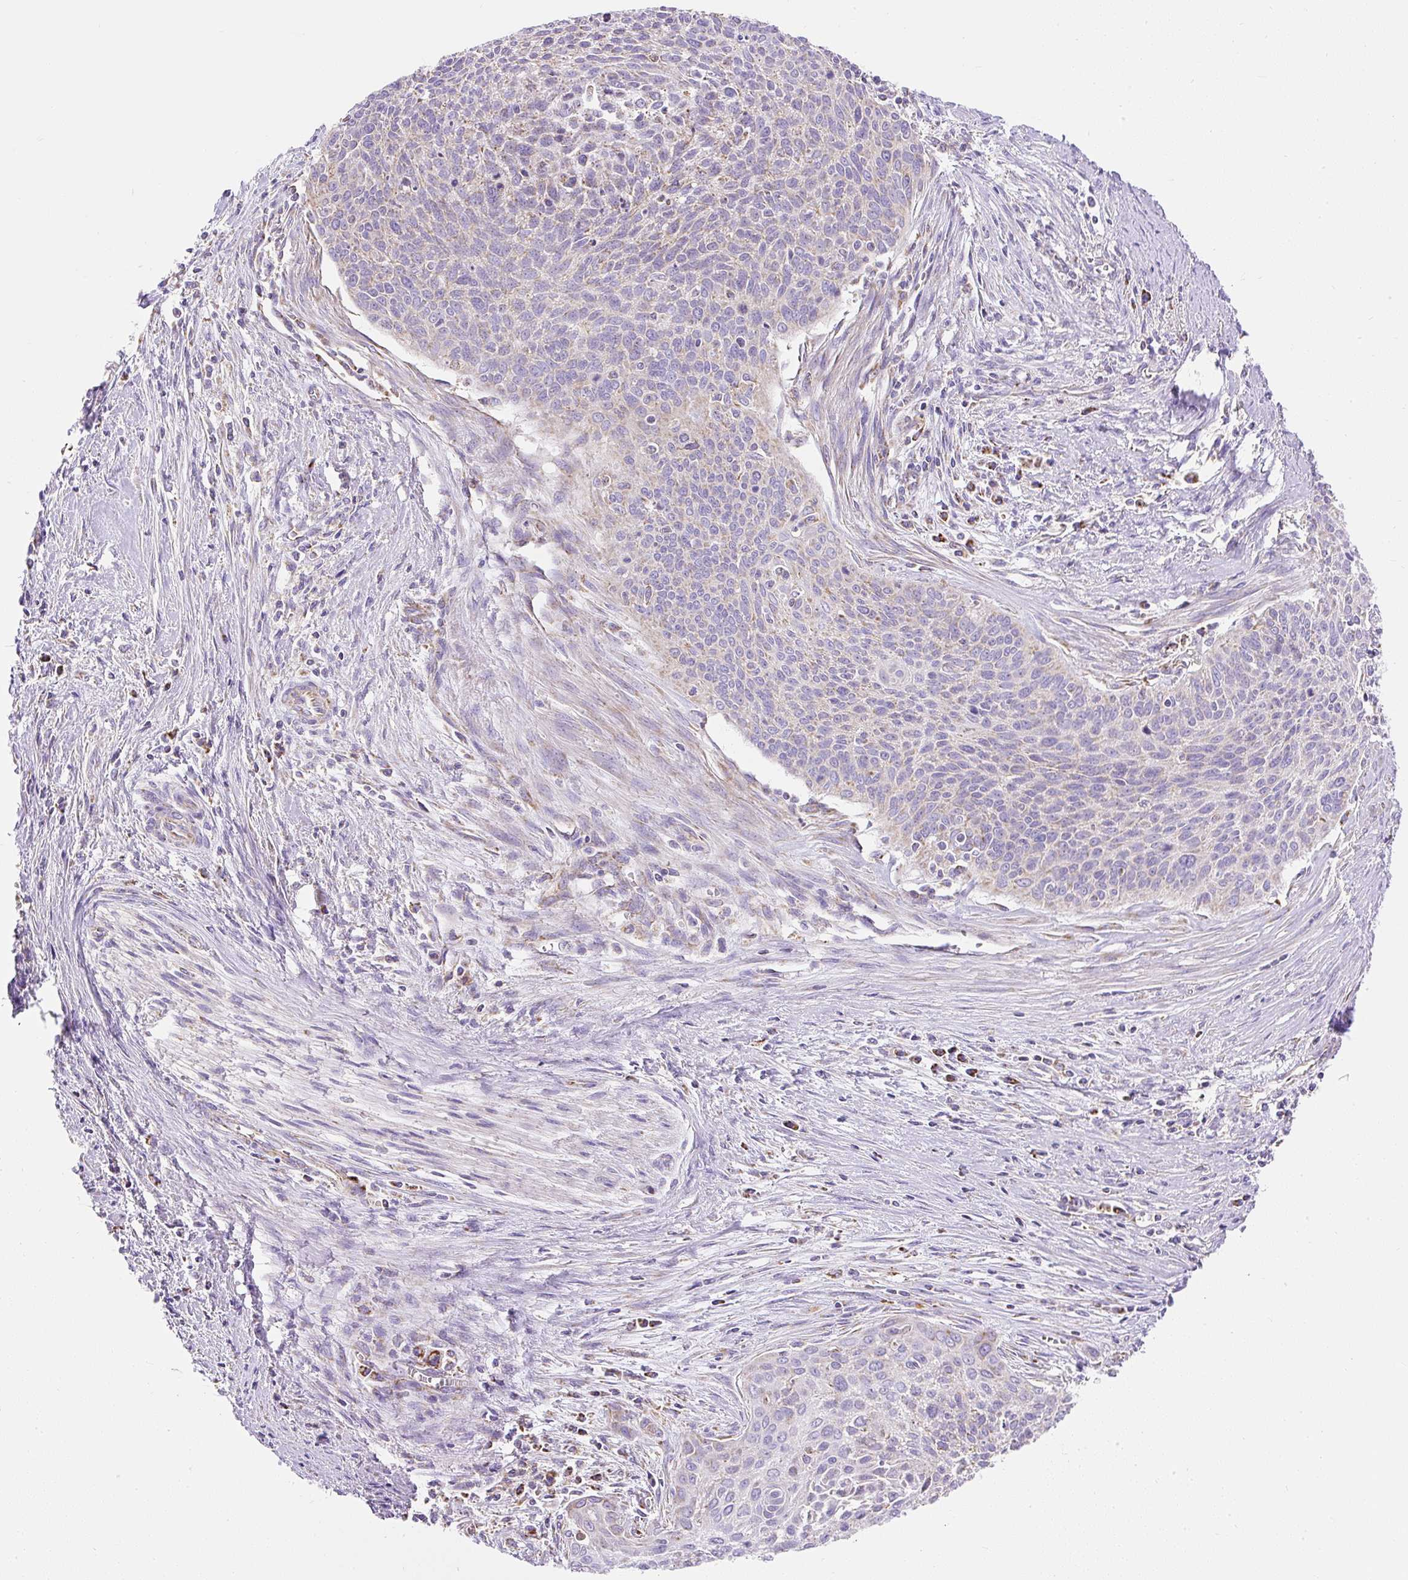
{"staining": {"intensity": "negative", "quantity": "none", "location": "none"}, "tissue": "cervical cancer", "cell_type": "Tumor cells", "image_type": "cancer", "snomed": [{"axis": "morphology", "description": "Squamous cell carcinoma, NOS"}, {"axis": "topography", "description": "Cervix"}], "caption": "Immunohistochemical staining of squamous cell carcinoma (cervical) exhibits no significant staining in tumor cells.", "gene": "DAAM2", "patient": {"sex": "female", "age": 55}}